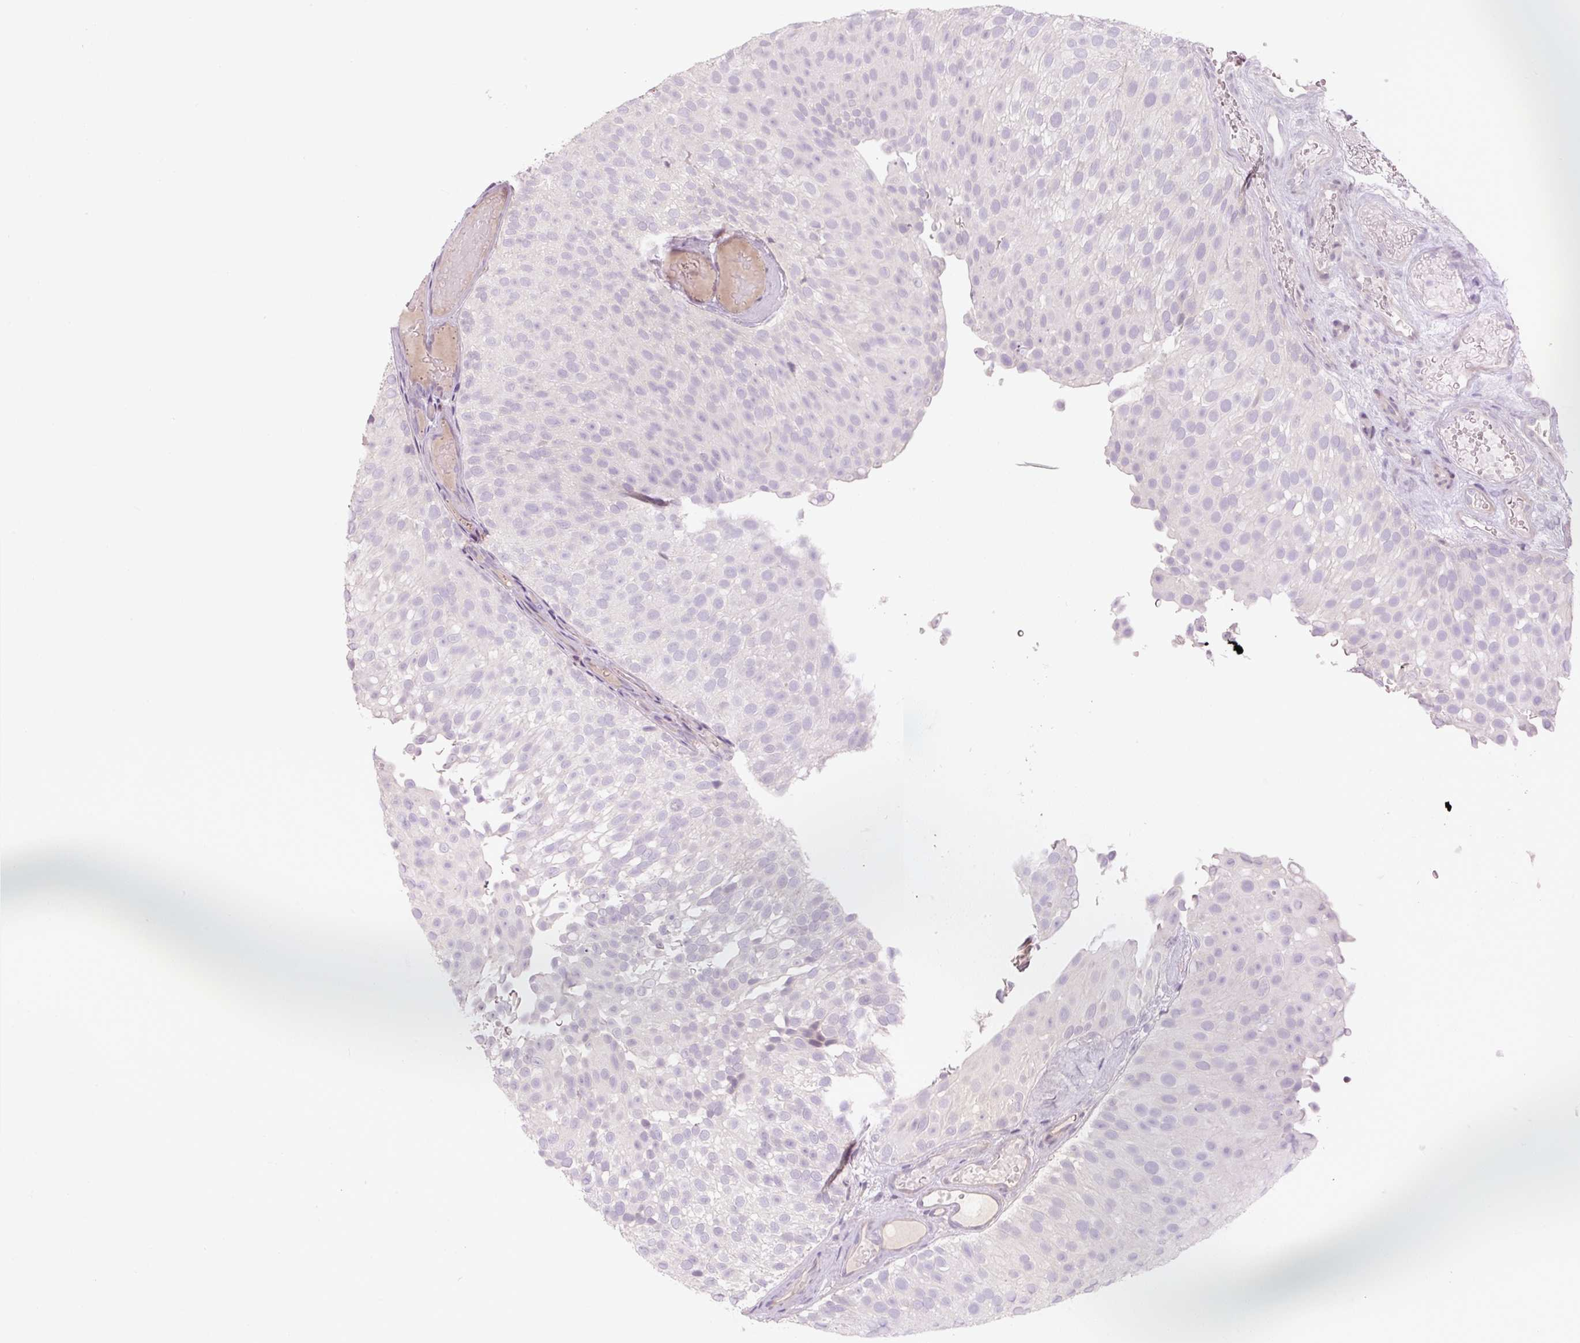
{"staining": {"intensity": "negative", "quantity": "none", "location": "none"}, "tissue": "urothelial cancer", "cell_type": "Tumor cells", "image_type": "cancer", "snomed": [{"axis": "morphology", "description": "Urothelial carcinoma, Low grade"}, {"axis": "topography", "description": "Urinary bladder"}], "caption": "This is an immunohistochemistry photomicrograph of human low-grade urothelial carcinoma. There is no expression in tumor cells.", "gene": "TMEM100", "patient": {"sex": "male", "age": 78}}